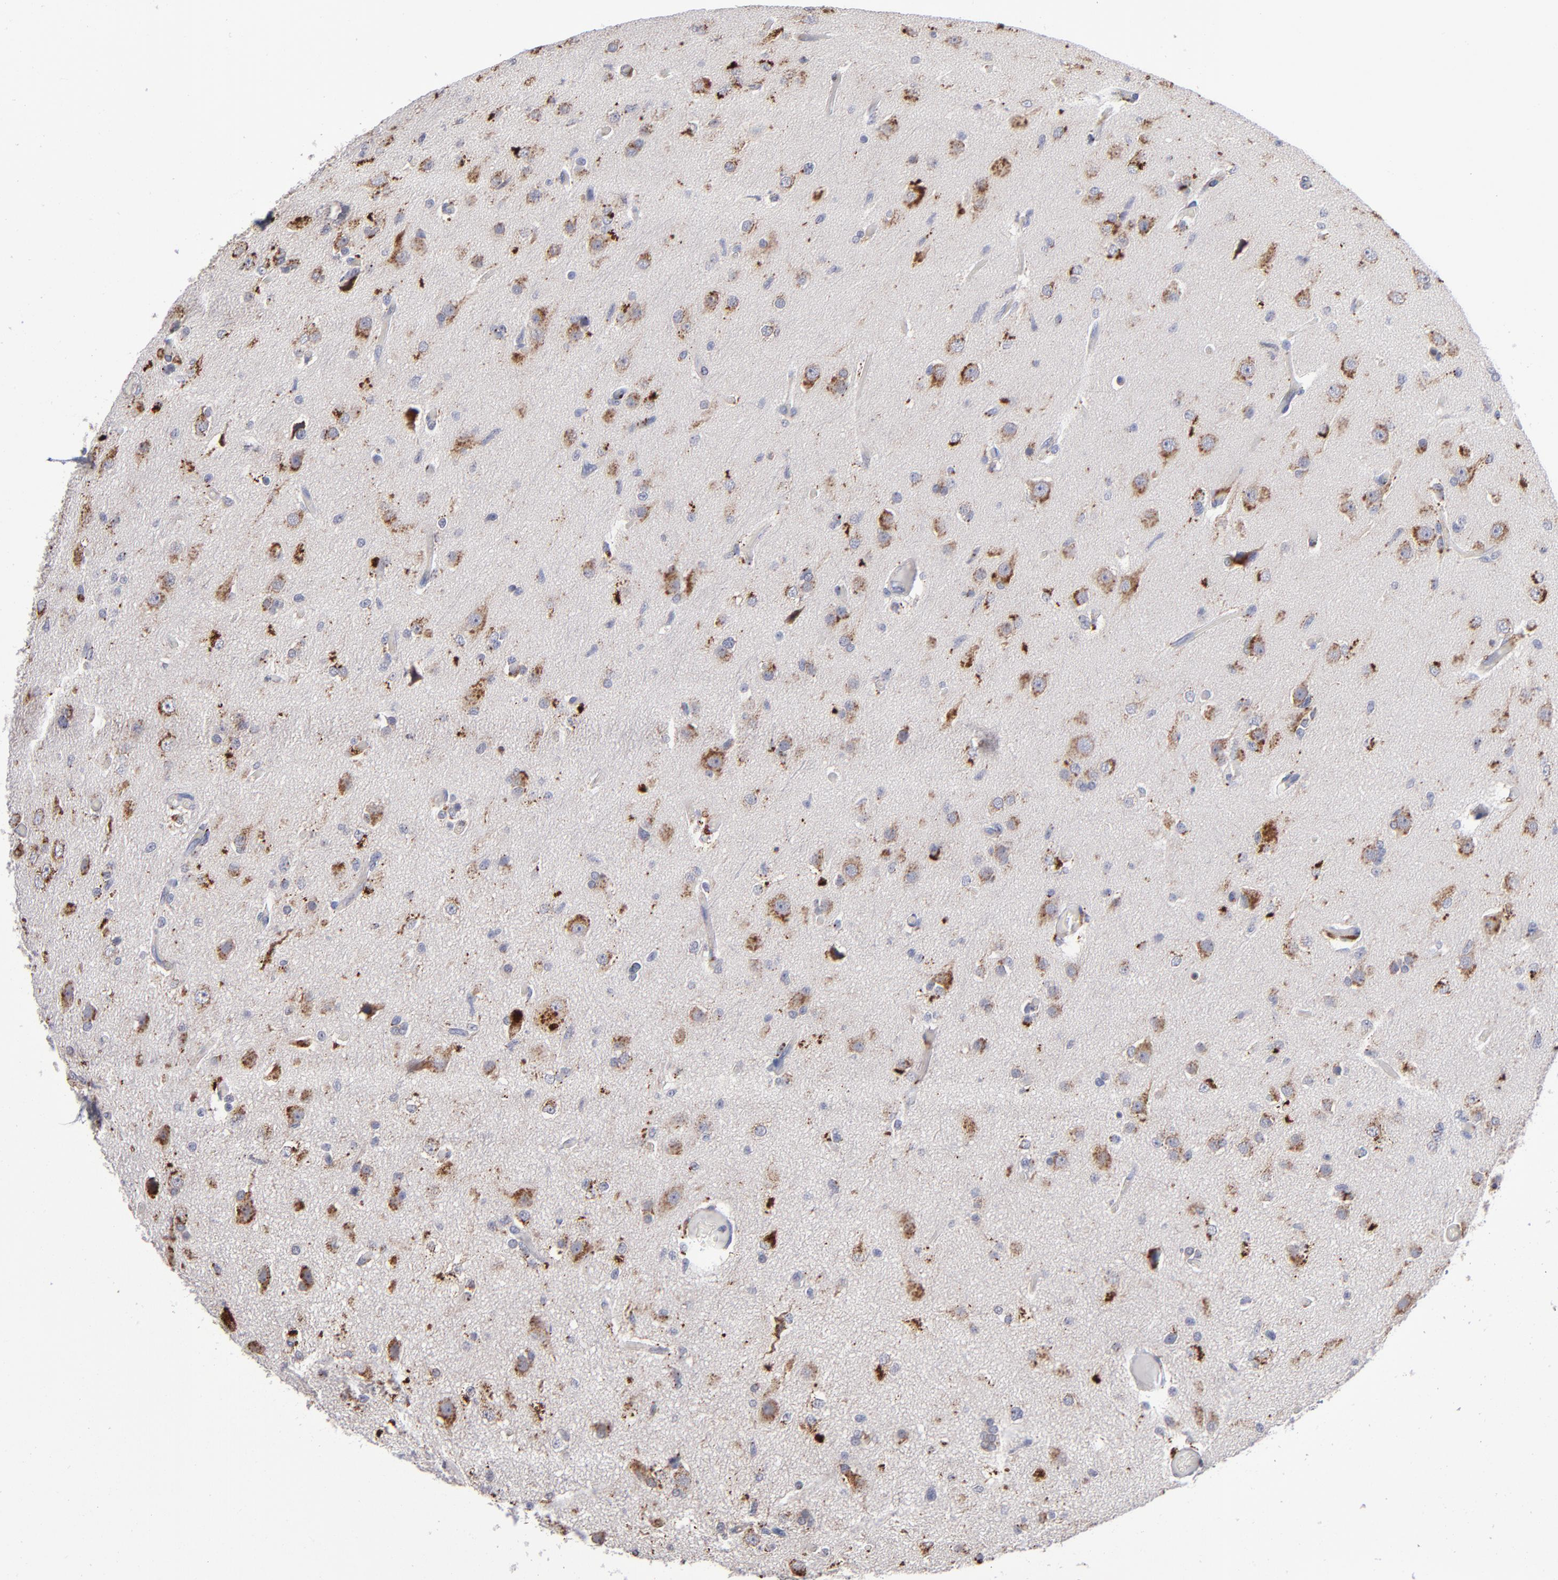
{"staining": {"intensity": "moderate", "quantity": "25%-75%", "location": "cytoplasmic/membranous"}, "tissue": "glioma", "cell_type": "Tumor cells", "image_type": "cancer", "snomed": [{"axis": "morphology", "description": "Glioma, malignant, High grade"}, {"axis": "topography", "description": "Brain"}], "caption": "High-power microscopy captured an IHC histopathology image of malignant glioma (high-grade), revealing moderate cytoplasmic/membranous expression in approximately 25%-75% of tumor cells.", "gene": "RRAGB", "patient": {"sex": "male", "age": 33}}